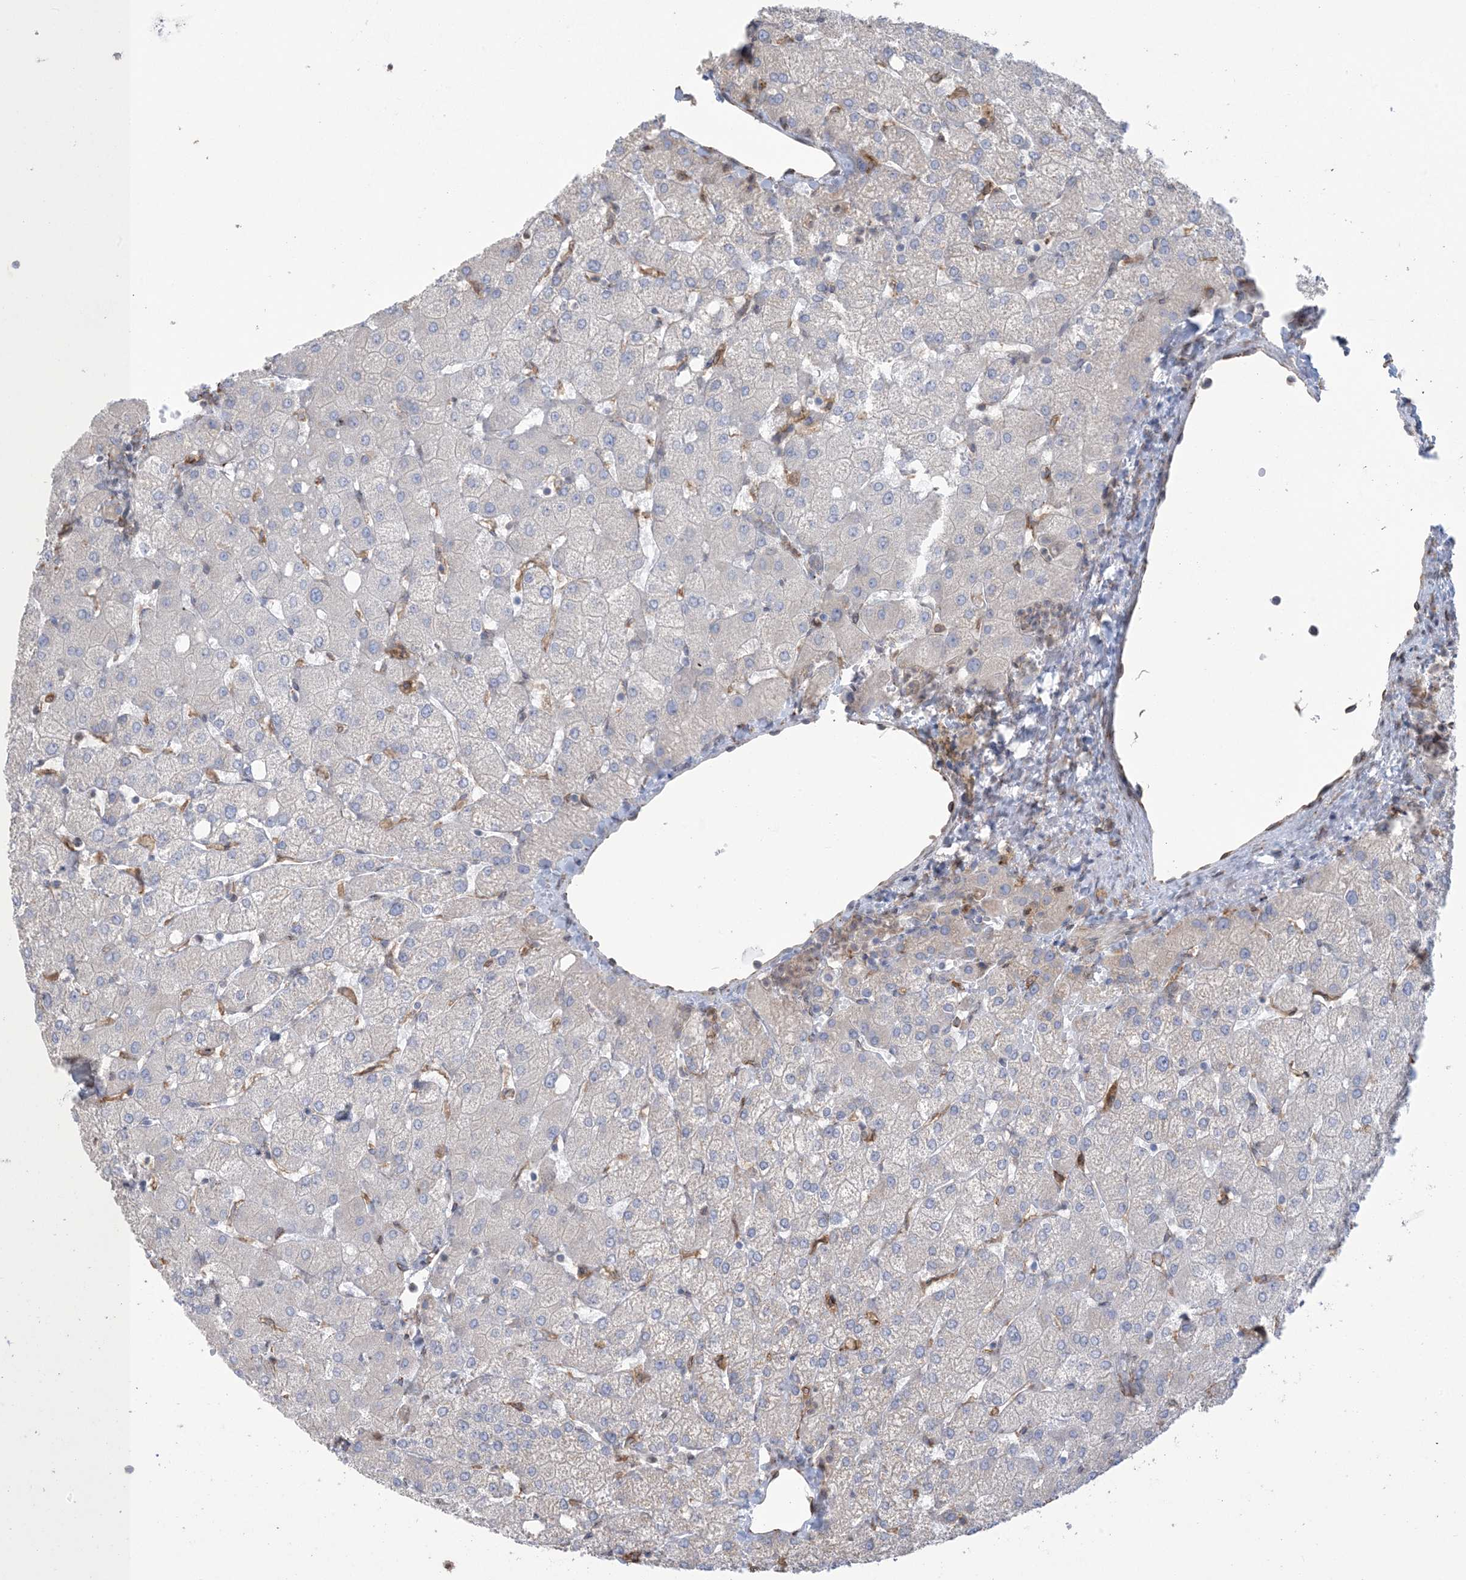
{"staining": {"intensity": "weak", "quantity": ">75%", "location": "cytoplasmic/membranous"}, "tissue": "liver", "cell_type": "Cholangiocytes", "image_type": "normal", "snomed": [{"axis": "morphology", "description": "Normal tissue, NOS"}, {"axis": "topography", "description": "Liver"}], "caption": "Liver stained with DAB (3,3'-diaminobenzidine) immunohistochemistry shows low levels of weak cytoplasmic/membranous expression in about >75% of cholangiocytes. Immunohistochemistry (ihc) stains the protein in brown and the nuclei are stained blue.", "gene": "SHANK1", "patient": {"sex": "female", "age": 54}}